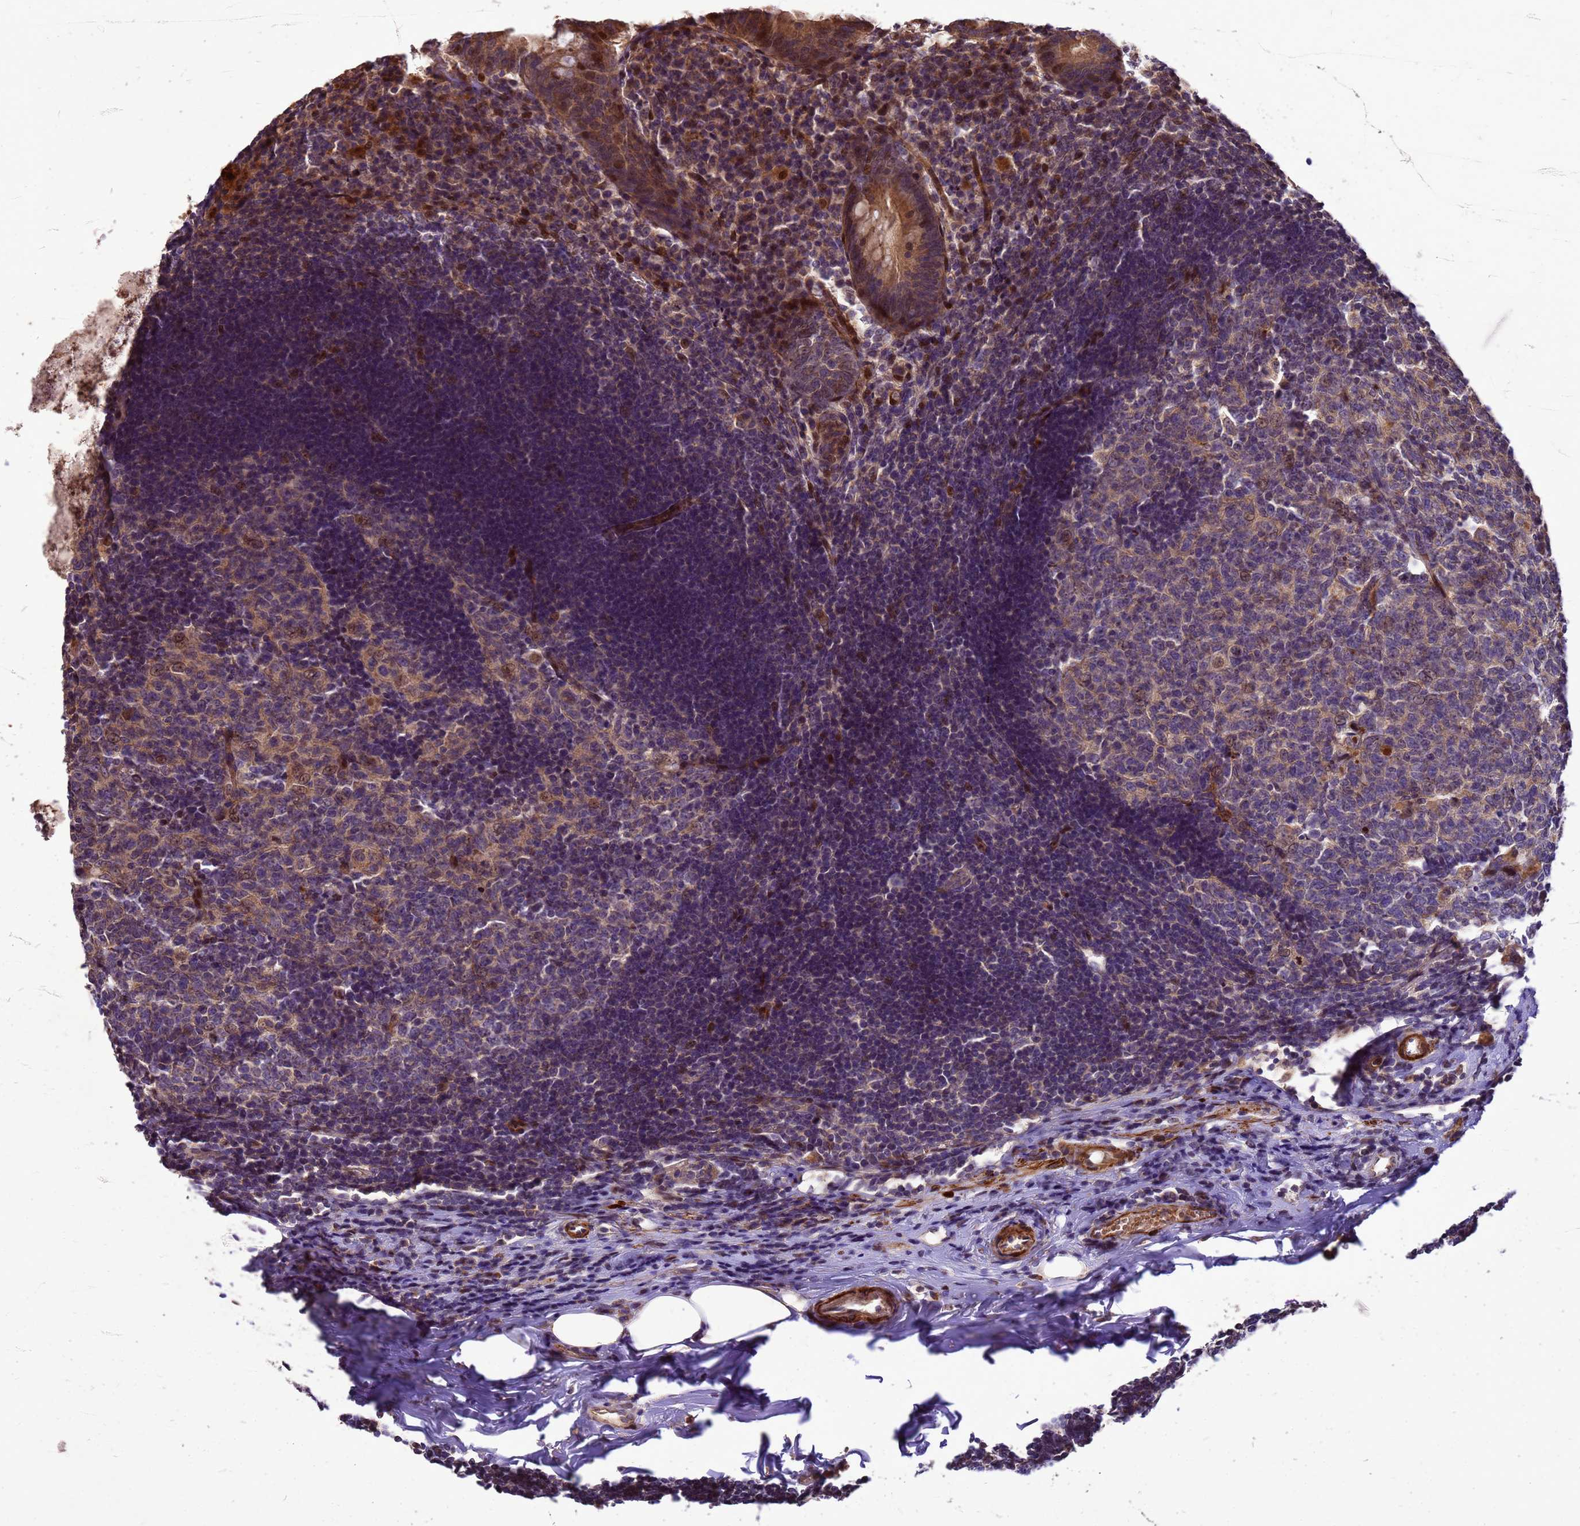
{"staining": {"intensity": "moderate", "quantity": ">75%", "location": "cytoplasmic/membranous"}, "tissue": "appendix", "cell_type": "Glandular cells", "image_type": "normal", "snomed": [{"axis": "morphology", "description": "Normal tissue, NOS"}, {"axis": "topography", "description": "Appendix"}], "caption": "Immunohistochemistry (IHC) (DAB (3,3'-diaminobenzidine)) staining of unremarkable human appendix displays moderate cytoplasmic/membranous protein expression in approximately >75% of glandular cells. (Stains: DAB in brown, nuclei in blue, Microscopy: brightfield microscopy at high magnification).", "gene": "RSPRY1", "patient": {"sex": "female", "age": 54}}